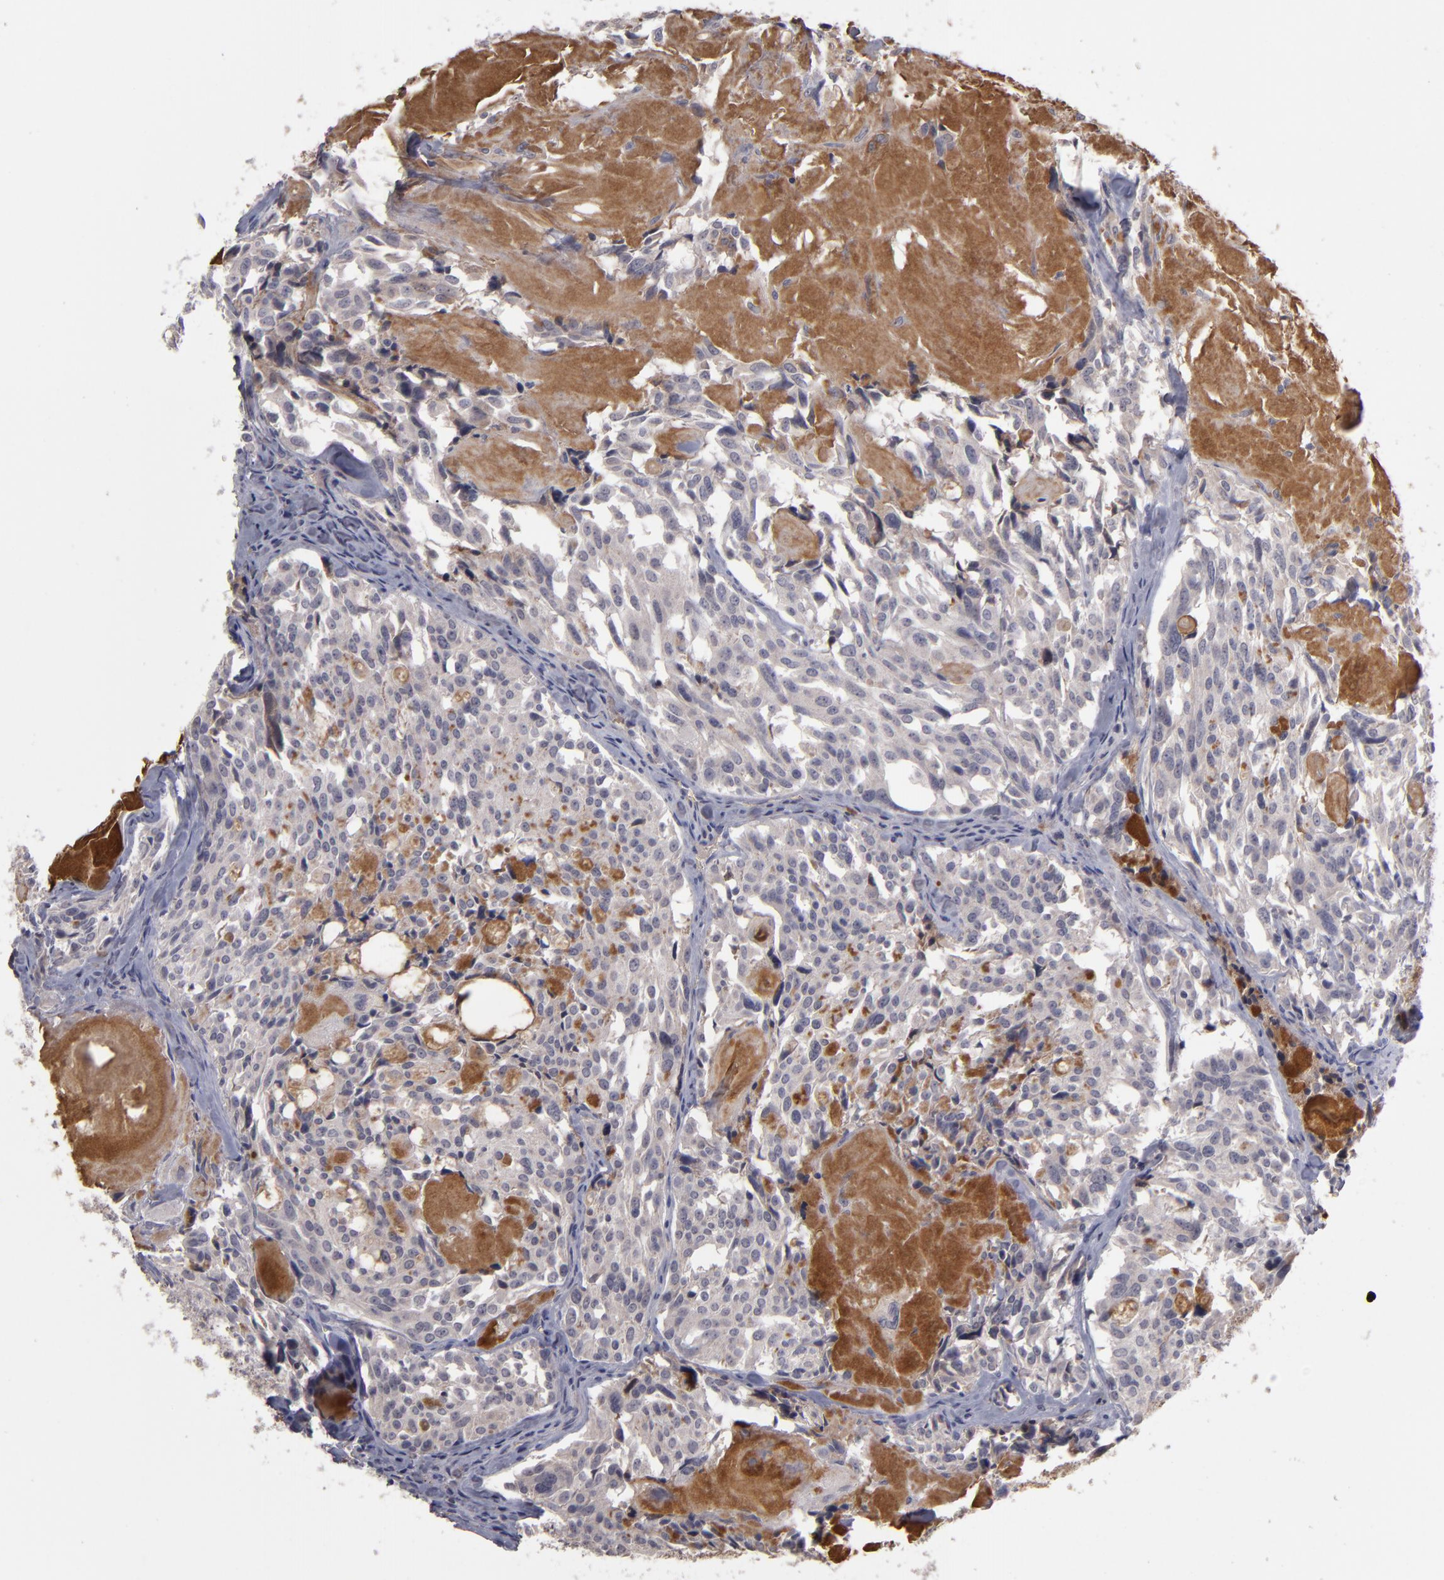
{"staining": {"intensity": "weak", "quantity": "25%-75%", "location": "cytoplasmic/membranous"}, "tissue": "thyroid cancer", "cell_type": "Tumor cells", "image_type": "cancer", "snomed": [{"axis": "morphology", "description": "Carcinoma, NOS"}, {"axis": "morphology", "description": "Carcinoid, malignant, NOS"}, {"axis": "topography", "description": "Thyroid gland"}], "caption": "This is a histology image of IHC staining of thyroid cancer (carcinoid (malignant)), which shows weak staining in the cytoplasmic/membranous of tumor cells.", "gene": "ITIH4", "patient": {"sex": "male", "age": 33}}